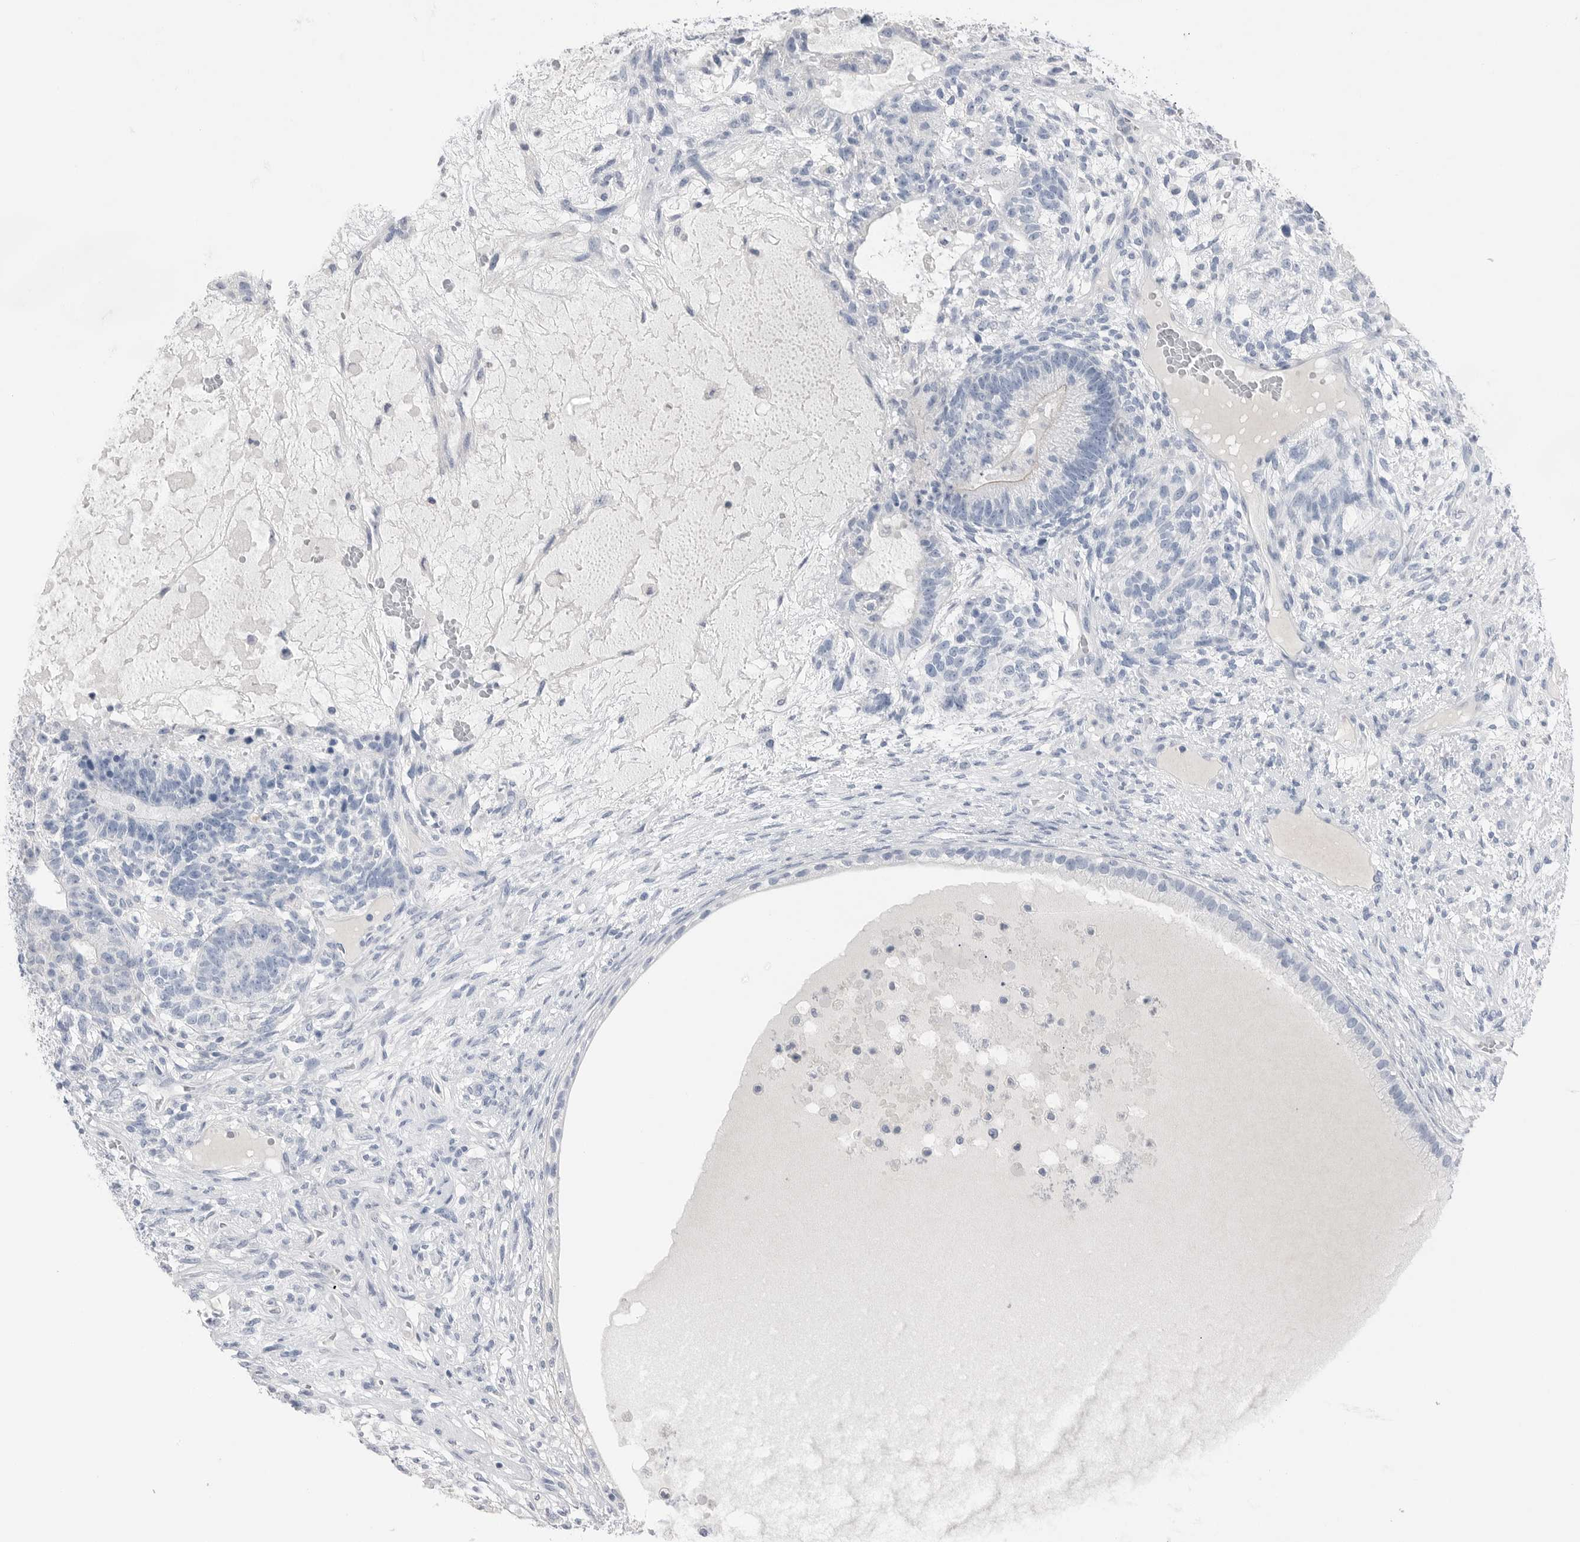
{"staining": {"intensity": "negative", "quantity": "none", "location": "none"}, "tissue": "testis cancer", "cell_type": "Tumor cells", "image_type": "cancer", "snomed": [{"axis": "morphology", "description": "Seminoma, NOS"}, {"axis": "morphology", "description": "Carcinoma, Embryonal, NOS"}, {"axis": "topography", "description": "Testis"}], "caption": "This is a micrograph of IHC staining of testis seminoma, which shows no expression in tumor cells.", "gene": "ABHD12", "patient": {"sex": "male", "age": 28}}